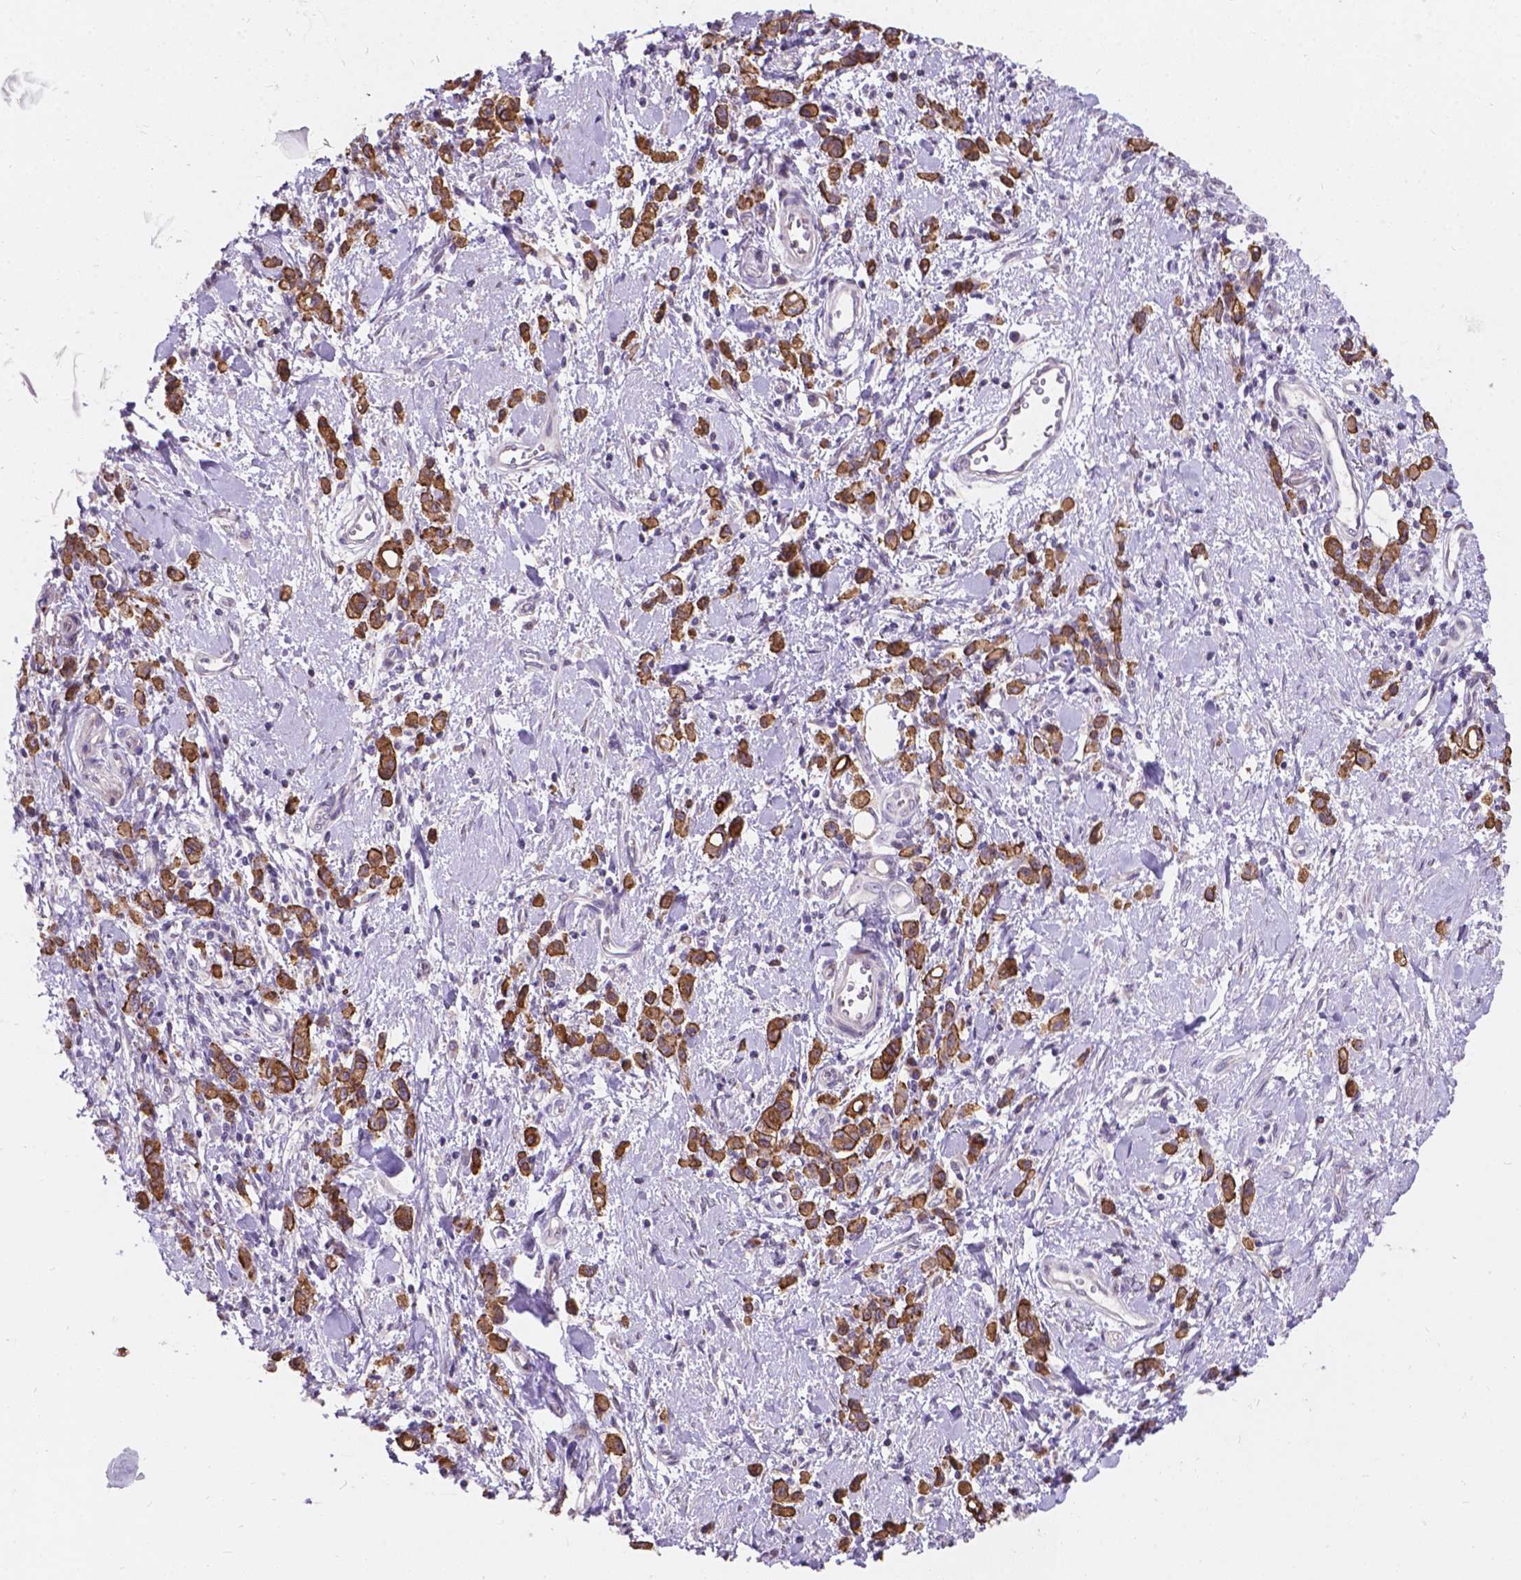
{"staining": {"intensity": "moderate", "quantity": ">75%", "location": "cytoplasmic/membranous"}, "tissue": "stomach cancer", "cell_type": "Tumor cells", "image_type": "cancer", "snomed": [{"axis": "morphology", "description": "Adenocarcinoma, NOS"}, {"axis": "topography", "description": "Stomach"}], "caption": "A medium amount of moderate cytoplasmic/membranous positivity is identified in about >75% of tumor cells in stomach cancer (adenocarcinoma) tissue.", "gene": "MYH14", "patient": {"sex": "male", "age": 77}}